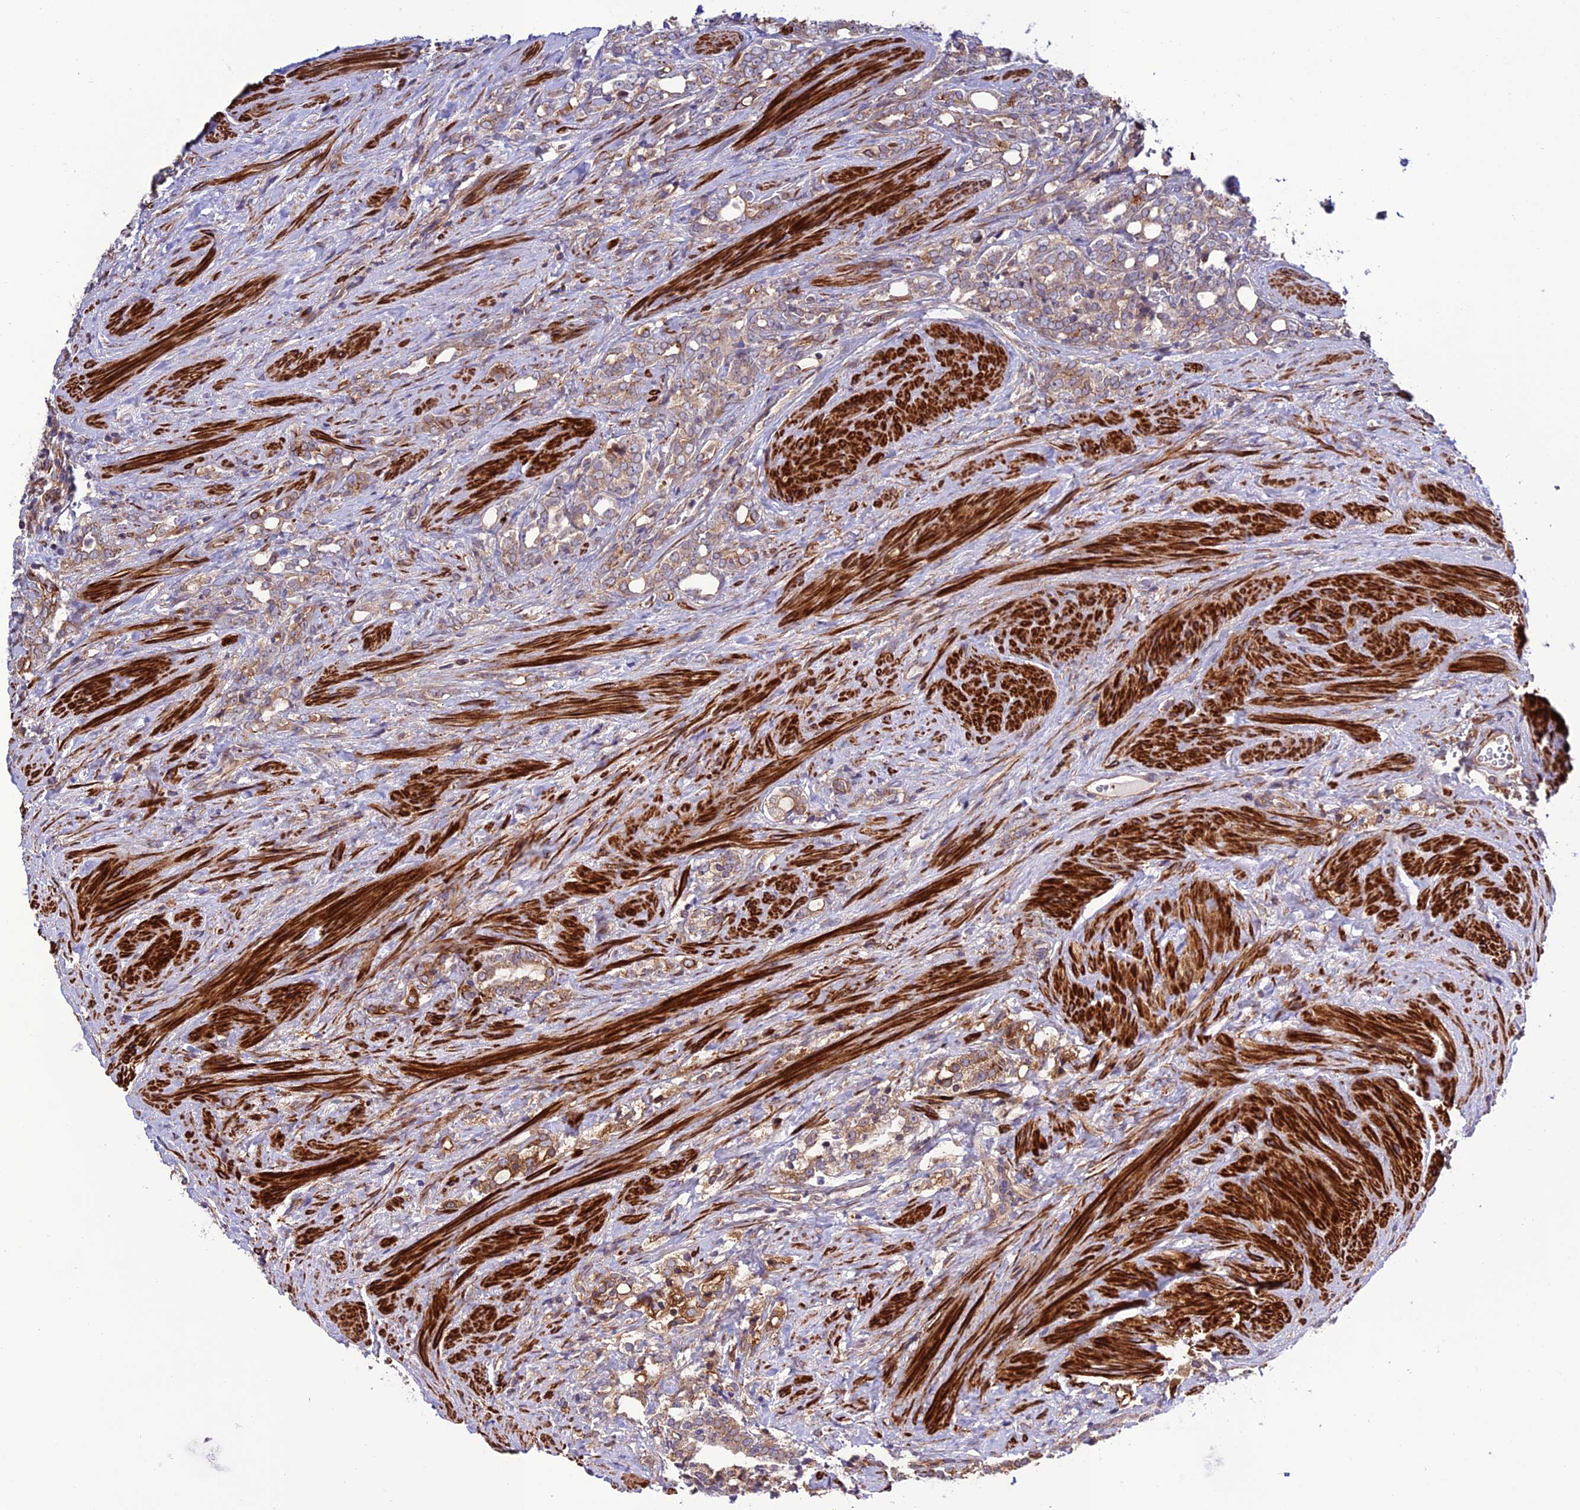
{"staining": {"intensity": "moderate", "quantity": ">75%", "location": "cytoplasmic/membranous"}, "tissue": "prostate cancer", "cell_type": "Tumor cells", "image_type": "cancer", "snomed": [{"axis": "morphology", "description": "Adenocarcinoma, High grade"}, {"axis": "topography", "description": "Prostate"}], "caption": "Moderate cytoplasmic/membranous protein staining is seen in approximately >75% of tumor cells in adenocarcinoma (high-grade) (prostate).", "gene": "TNIP3", "patient": {"sex": "male", "age": 64}}